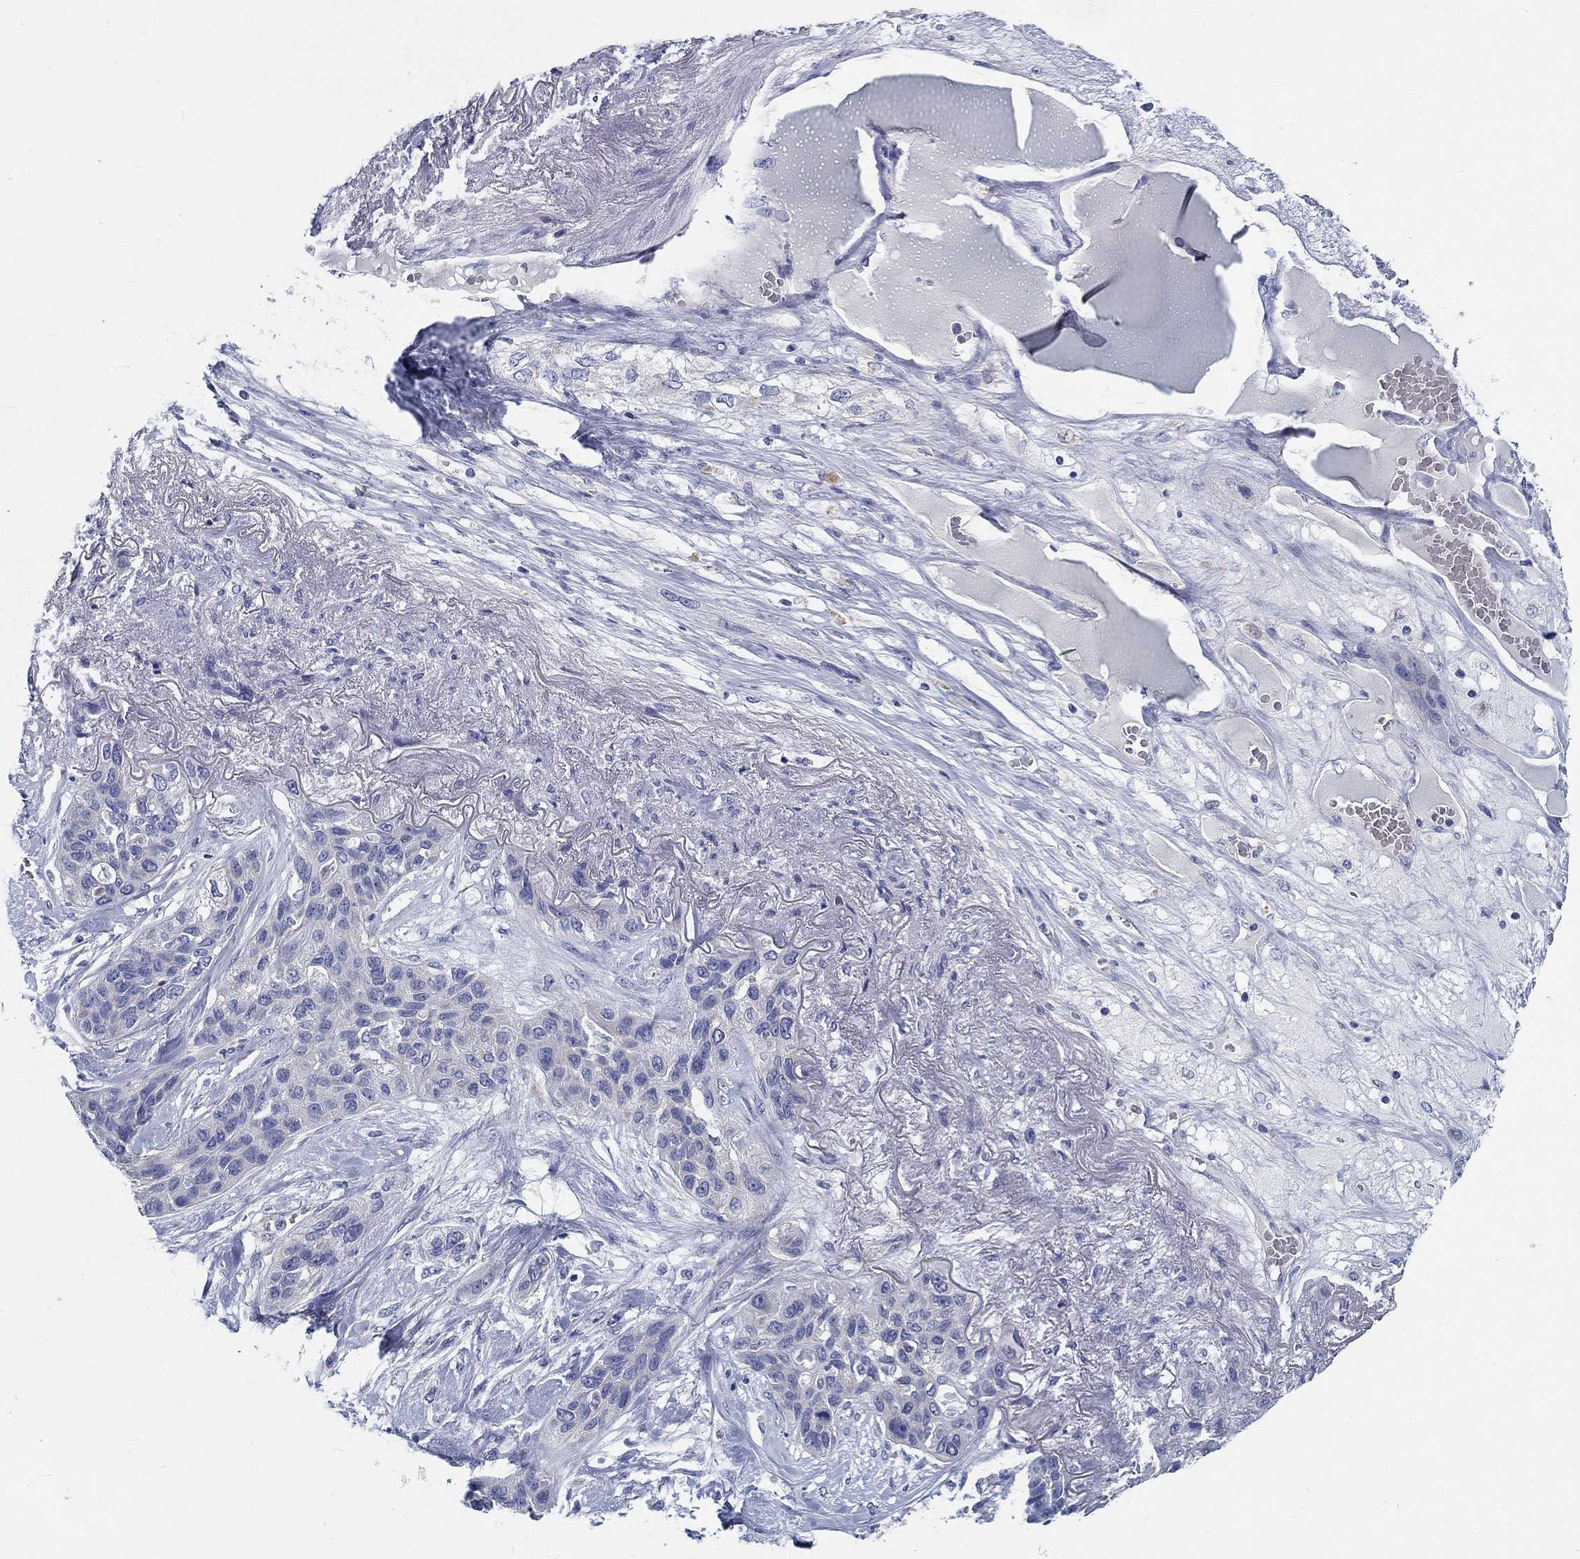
{"staining": {"intensity": "negative", "quantity": "none", "location": "none"}, "tissue": "lung cancer", "cell_type": "Tumor cells", "image_type": "cancer", "snomed": [{"axis": "morphology", "description": "Squamous cell carcinoma, NOS"}, {"axis": "topography", "description": "Lung"}], "caption": "Lung squamous cell carcinoma was stained to show a protein in brown. There is no significant staining in tumor cells. (DAB (3,3'-diaminobenzidine) immunohistochemistry (IHC) visualized using brightfield microscopy, high magnification).", "gene": "MYBPC1", "patient": {"sex": "female", "age": 70}}